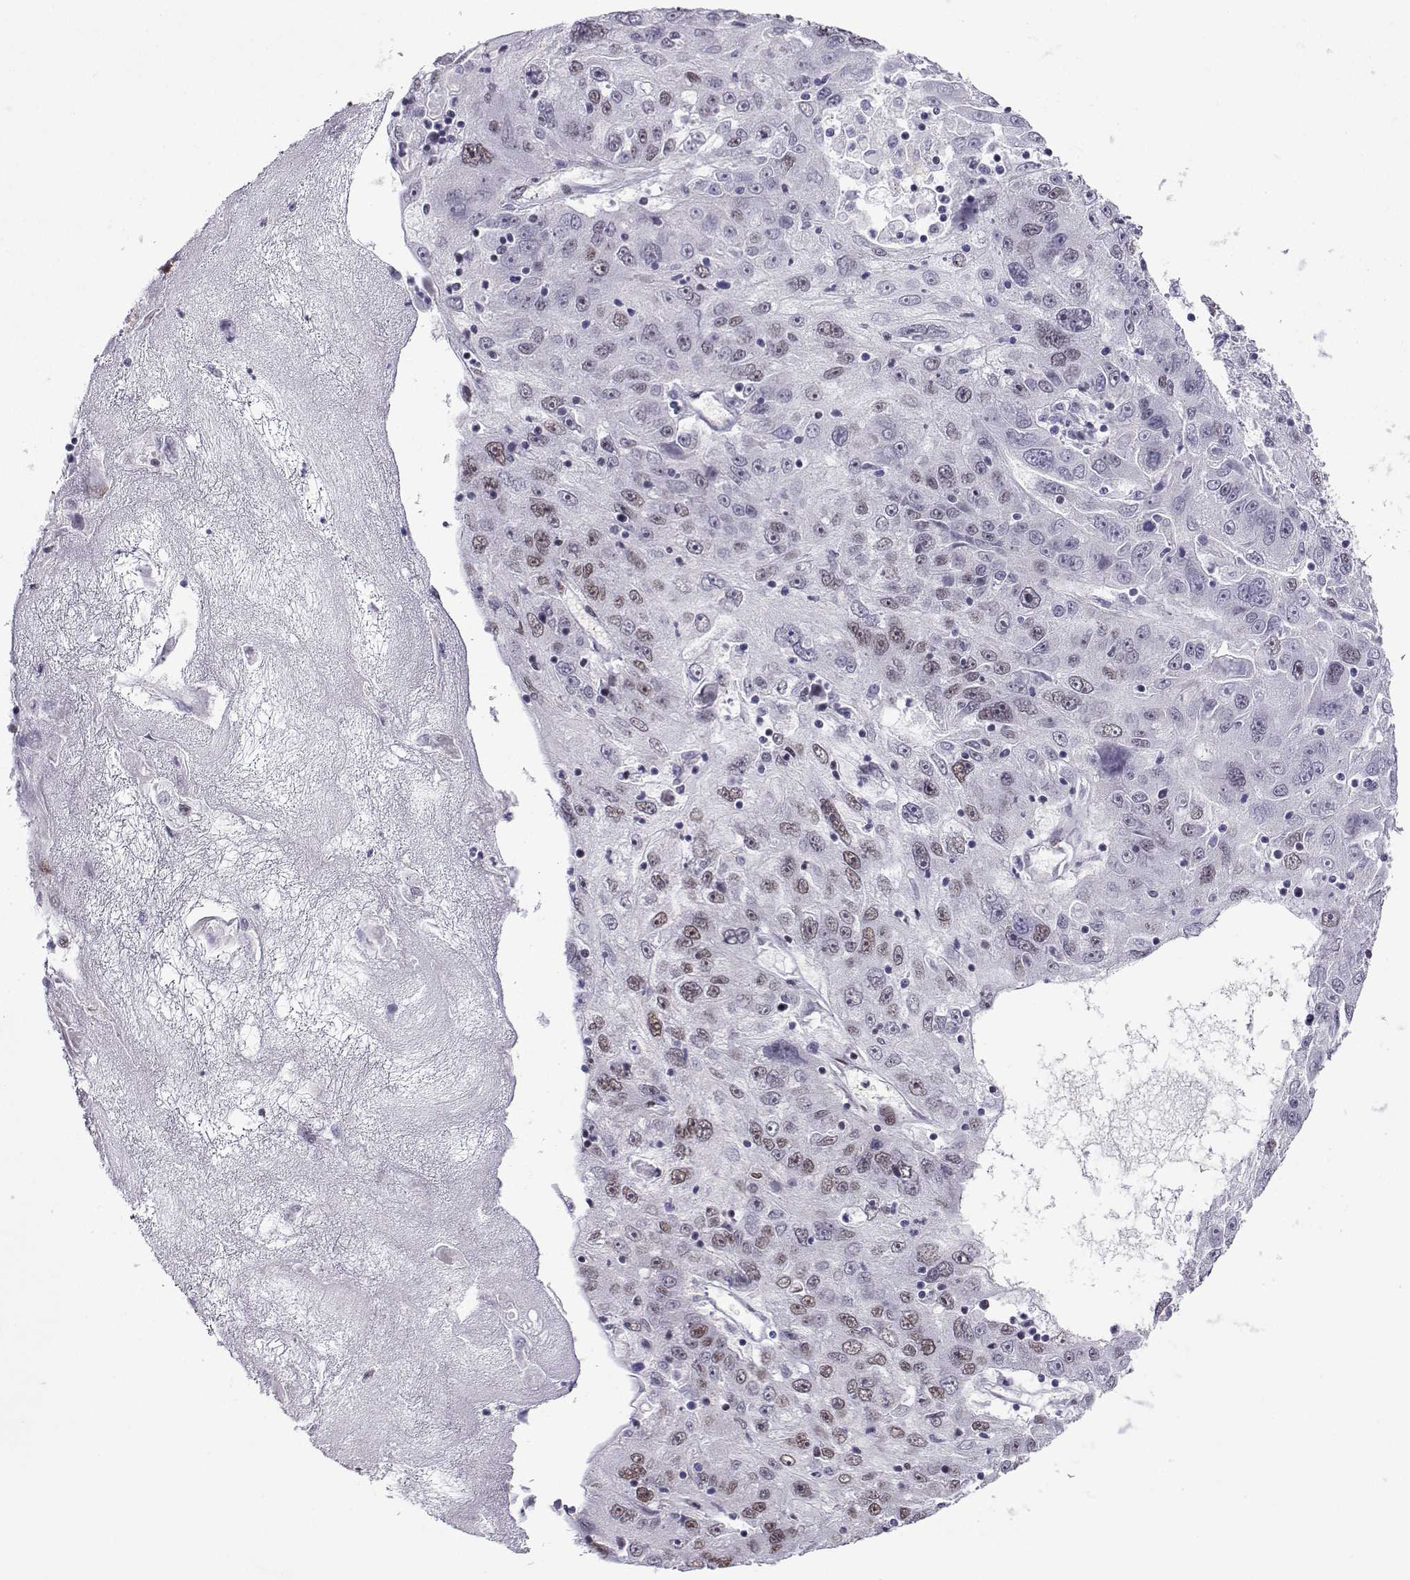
{"staining": {"intensity": "weak", "quantity": "25%-75%", "location": "nuclear"}, "tissue": "stomach cancer", "cell_type": "Tumor cells", "image_type": "cancer", "snomed": [{"axis": "morphology", "description": "Adenocarcinoma, NOS"}, {"axis": "topography", "description": "Stomach"}], "caption": "Protein positivity by immunohistochemistry reveals weak nuclear expression in about 25%-75% of tumor cells in stomach adenocarcinoma.", "gene": "CCNK", "patient": {"sex": "male", "age": 56}}